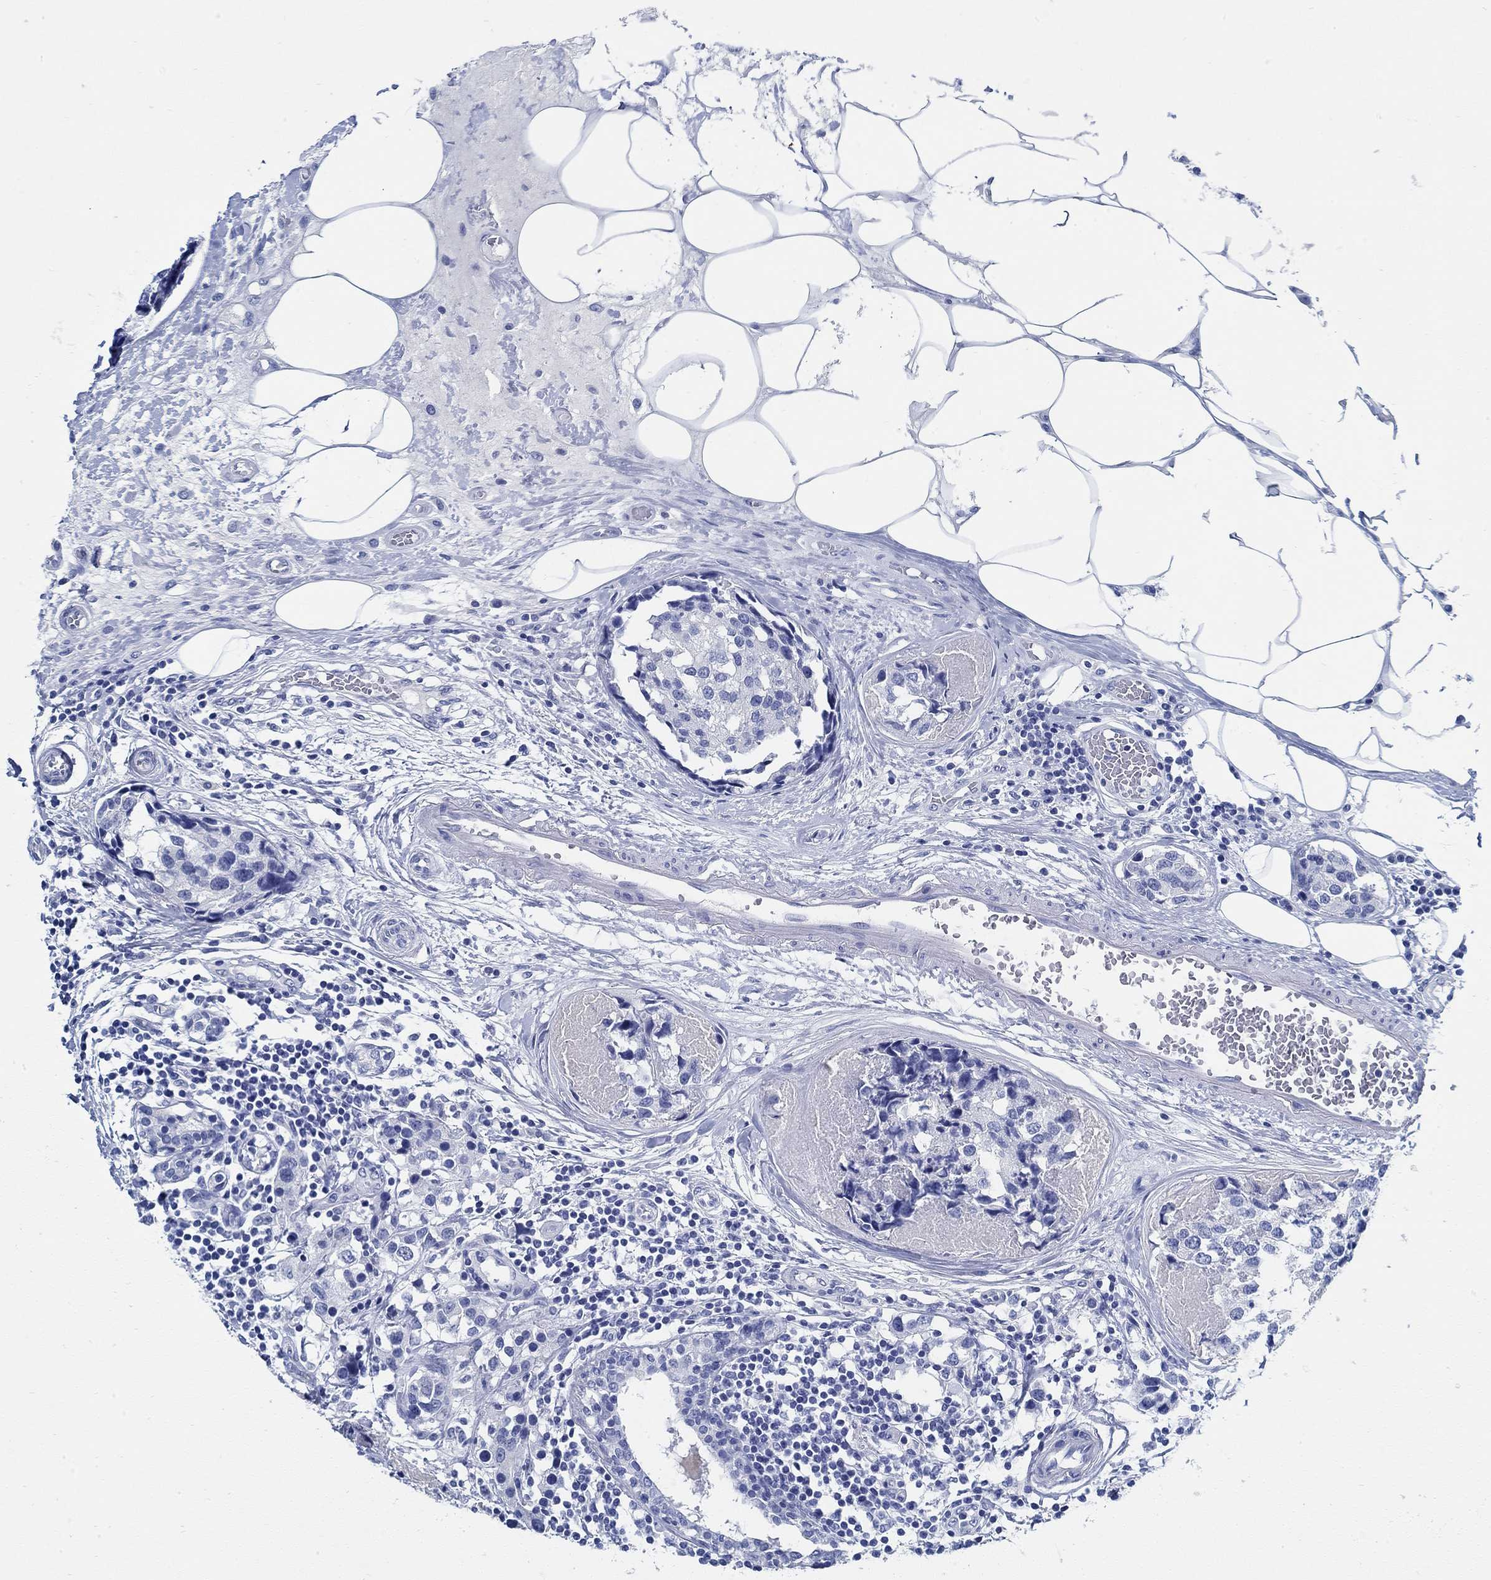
{"staining": {"intensity": "negative", "quantity": "none", "location": "none"}, "tissue": "breast cancer", "cell_type": "Tumor cells", "image_type": "cancer", "snomed": [{"axis": "morphology", "description": "Lobular carcinoma"}, {"axis": "topography", "description": "Breast"}], "caption": "Micrograph shows no significant protein positivity in tumor cells of breast cancer (lobular carcinoma).", "gene": "SLC45A1", "patient": {"sex": "female", "age": 59}}